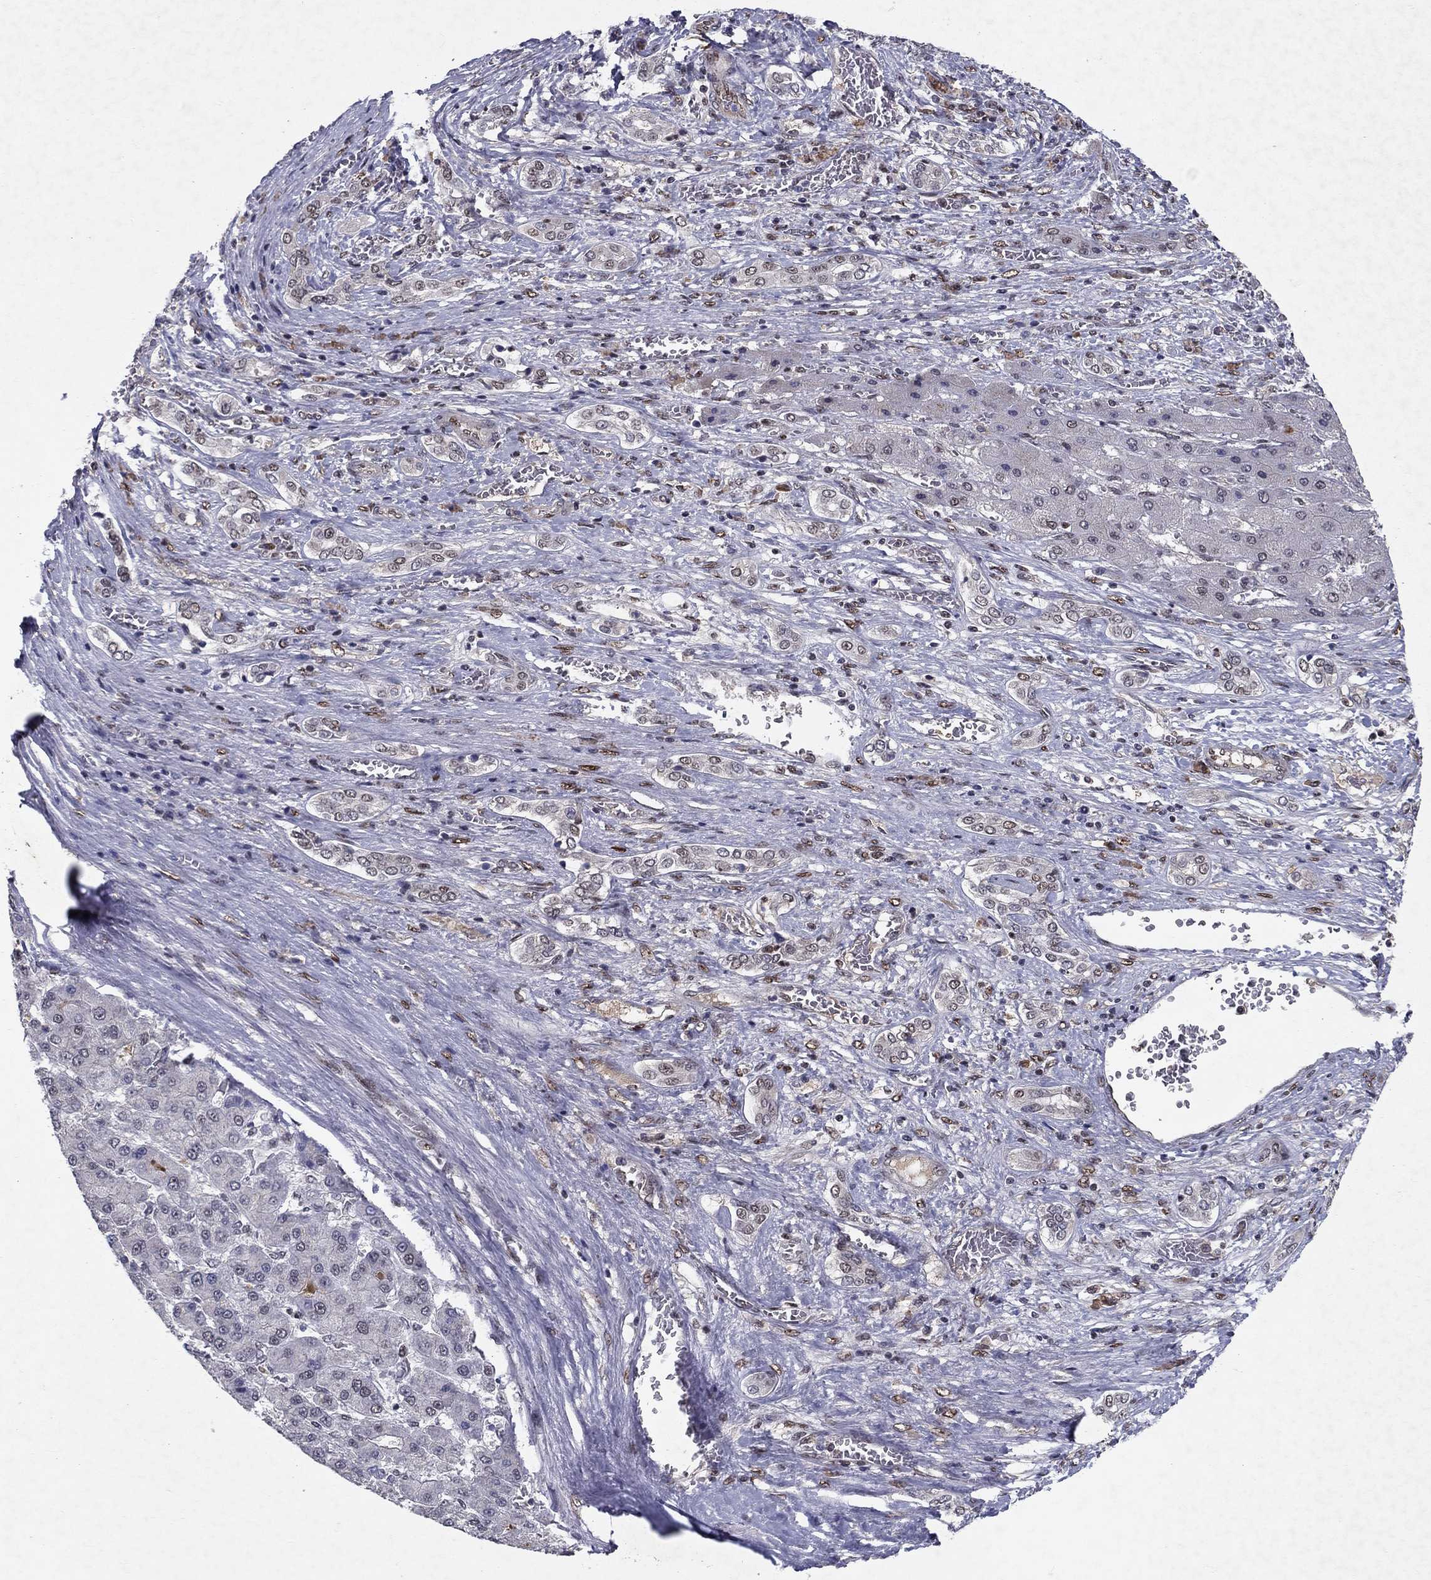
{"staining": {"intensity": "negative", "quantity": "none", "location": "none"}, "tissue": "liver cancer", "cell_type": "Tumor cells", "image_type": "cancer", "snomed": [{"axis": "morphology", "description": "Carcinoma, Hepatocellular, NOS"}, {"axis": "topography", "description": "Liver"}], "caption": "Liver cancer (hepatocellular carcinoma) was stained to show a protein in brown. There is no significant staining in tumor cells.", "gene": "CRTC1", "patient": {"sex": "male", "age": 70}}